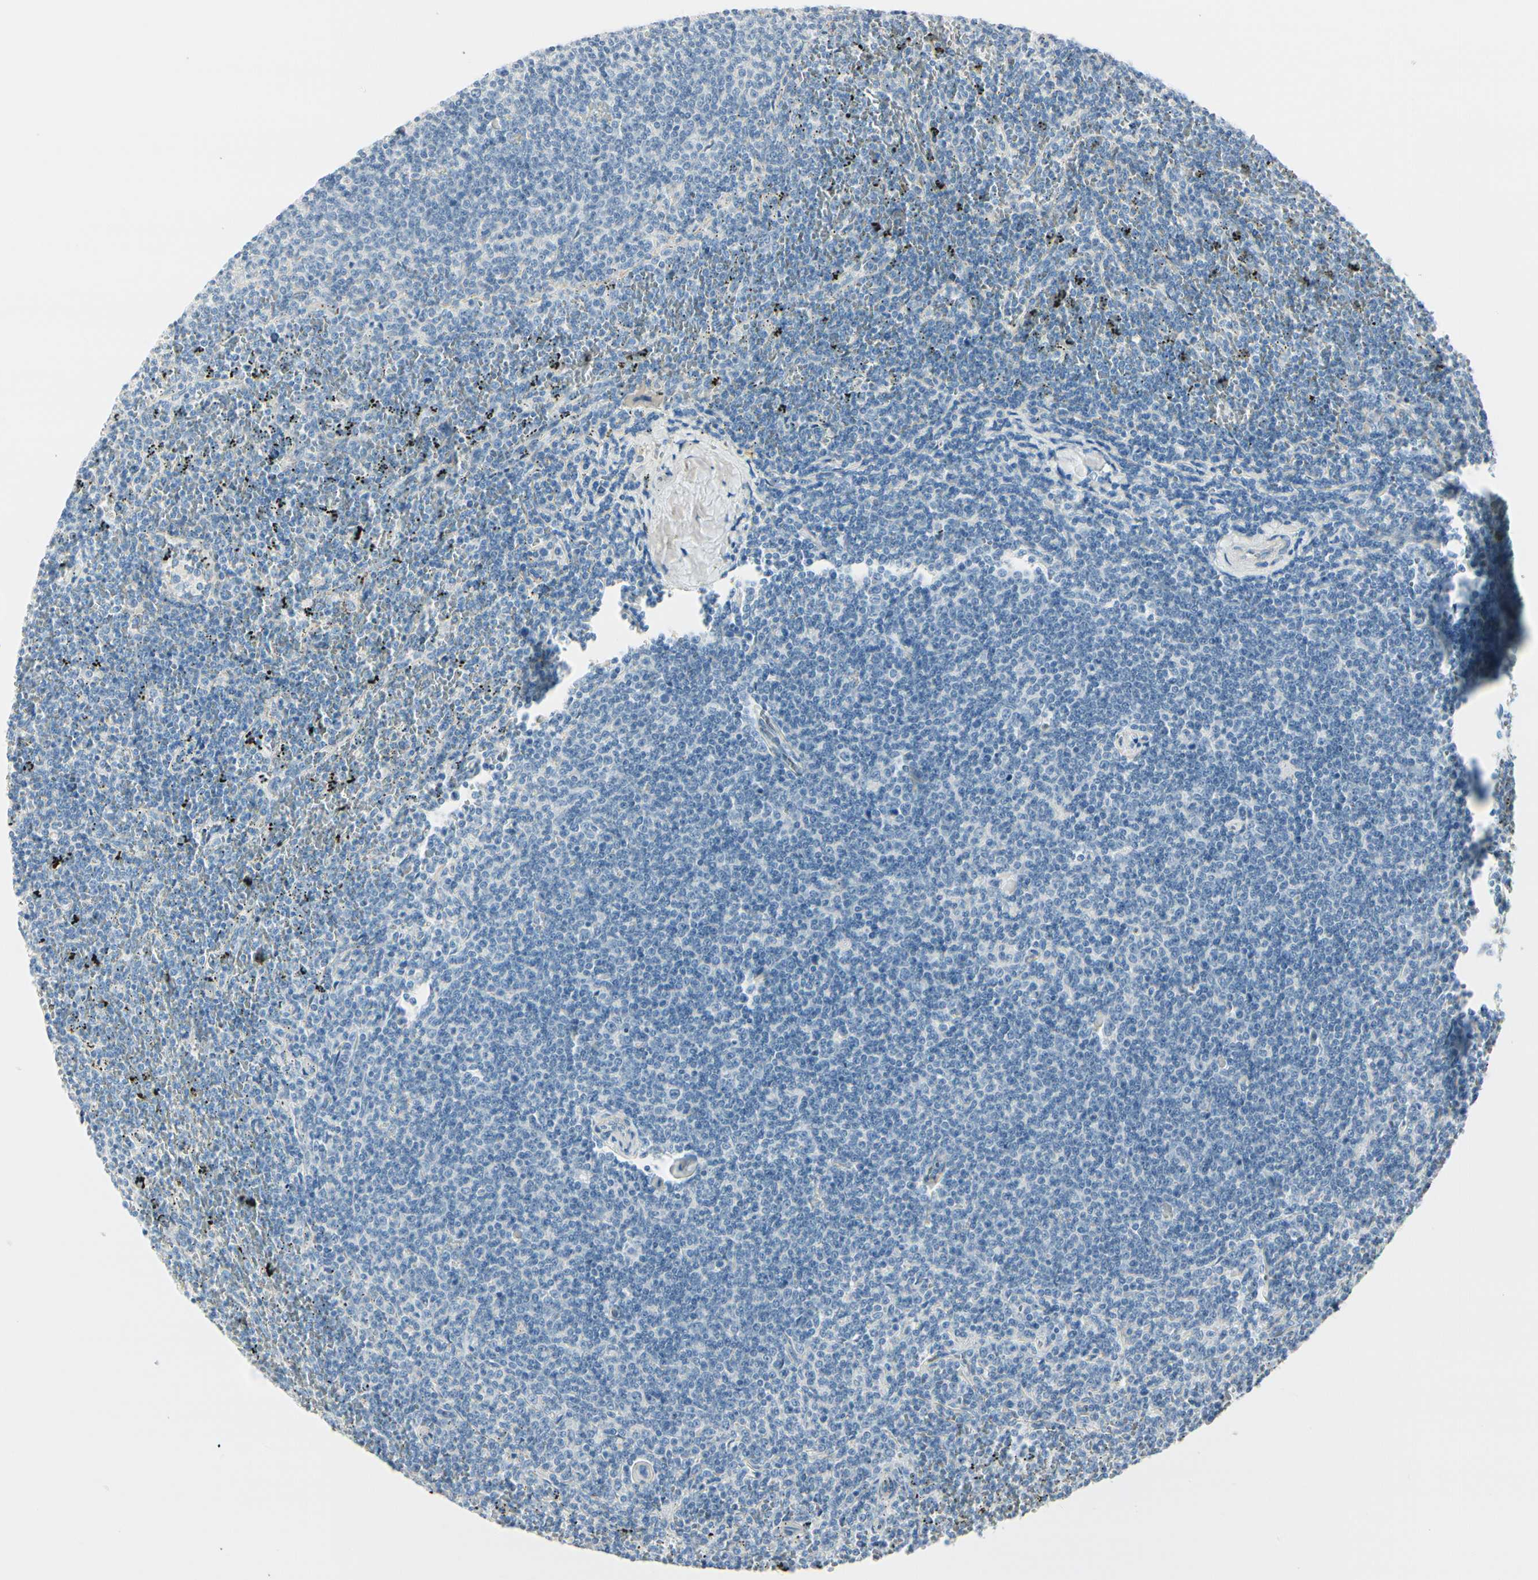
{"staining": {"intensity": "negative", "quantity": "none", "location": "none"}, "tissue": "lymphoma", "cell_type": "Tumor cells", "image_type": "cancer", "snomed": [{"axis": "morphology", "description": "Malignant lymphoma, non-Hodgkin's type, Low grade"}, {"axis": "topography", "description": "Spleen"}], "caption": "IHC image of neoplastic tissue: human lymphoma stained with DAB reveals no significant protein expression in tumor cells.", "gene": "CDHR5", "patient": {"sex": "female", "age": 50}}